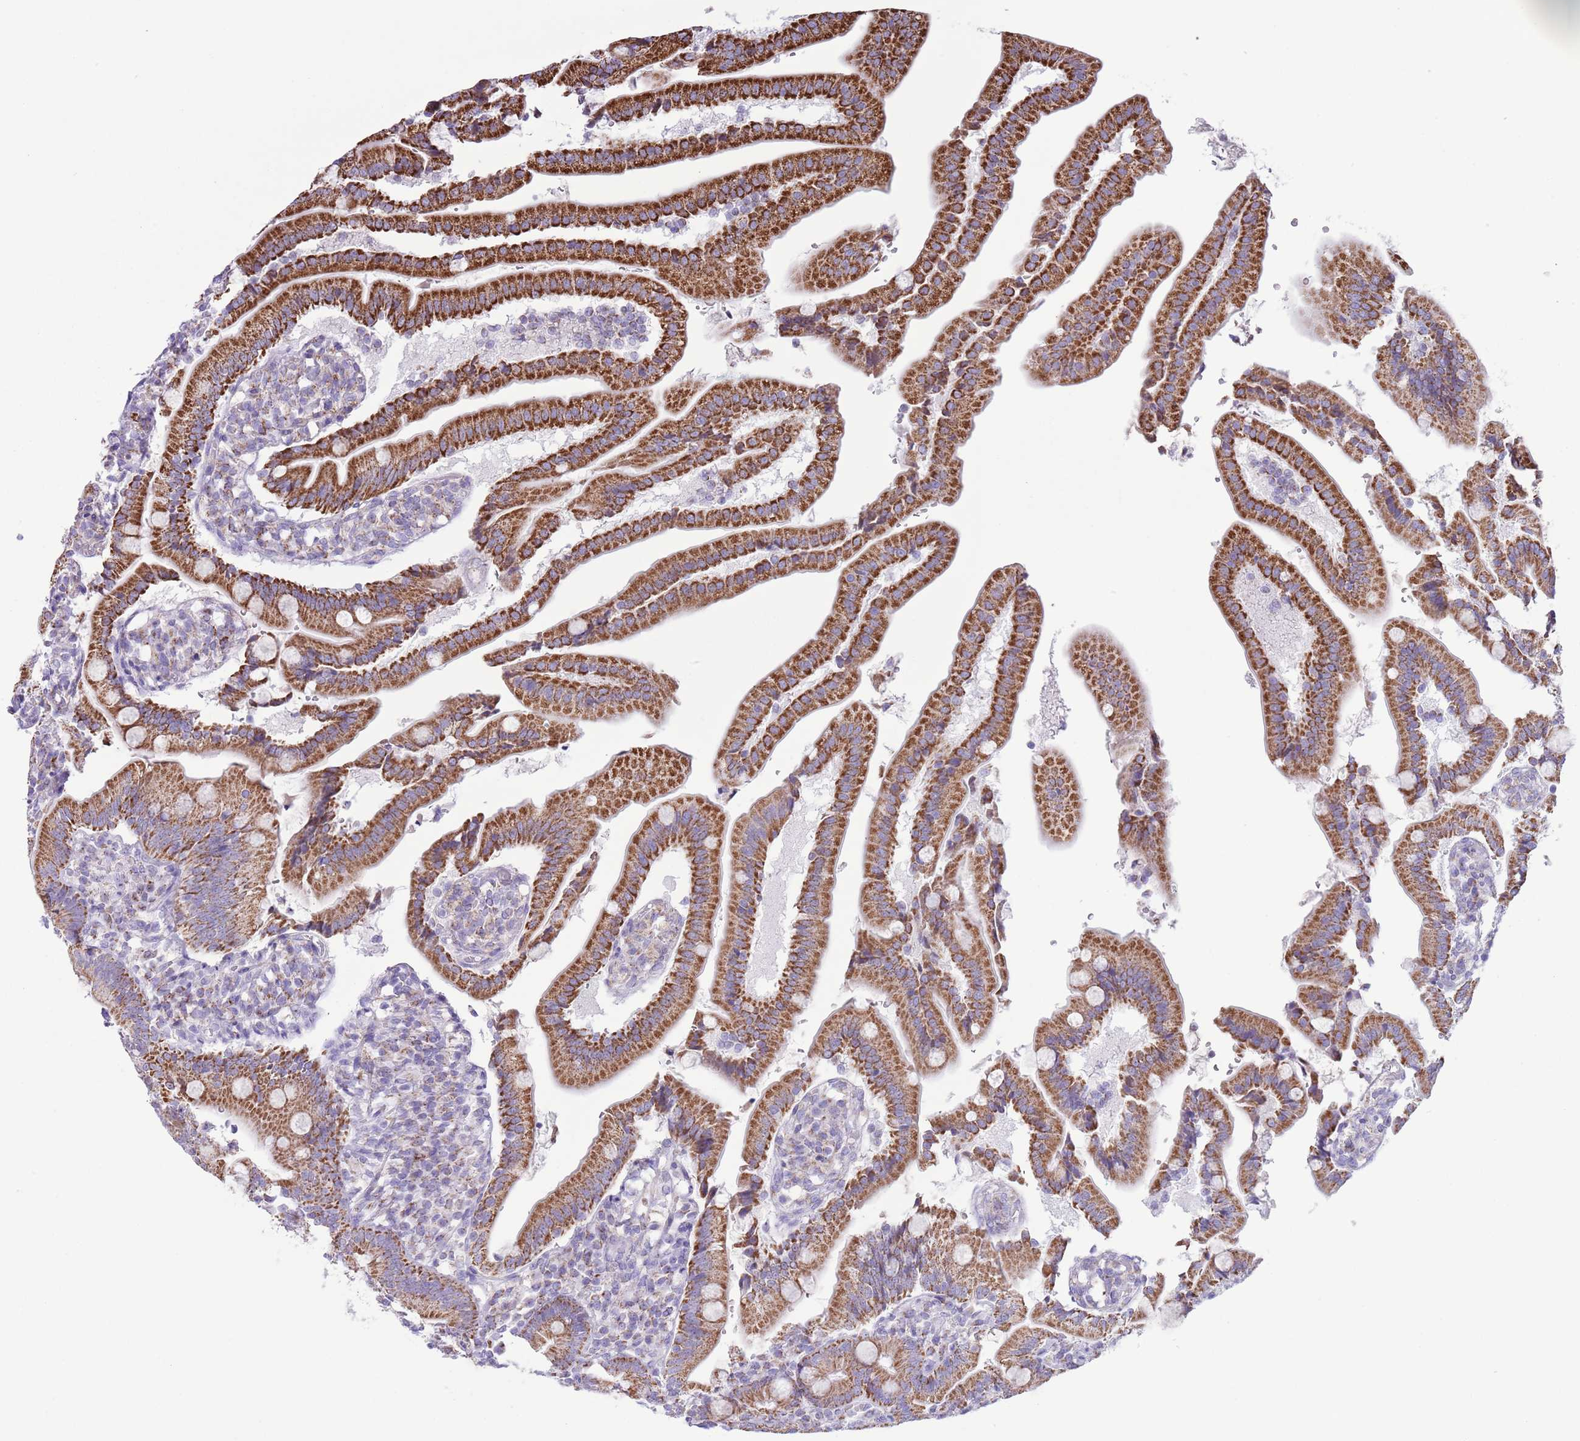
{"staining": {"intensity": "strong", "quantity": ">75%", "location": "cytoplasmic/membranous"}, "tissue": "duodenum", "cell_type": "Glandular cells", "image_type": "normal", "snomed": [{"axis": "morphology", "description": "Normal tissue, NOS"}, {"axis": "topography", "description": "Duodenum"}], "caption": "DAB immunohistochemical staining of benign duodenum demonstrates strong cytoplasmic/membranous protein expression in about >75% of glandular cells. (DAB = brown stain, brightfield microscopy at high magnification).", "gene": "ATP6V1B1", "patient": {"sex": "female", "age": 67}}